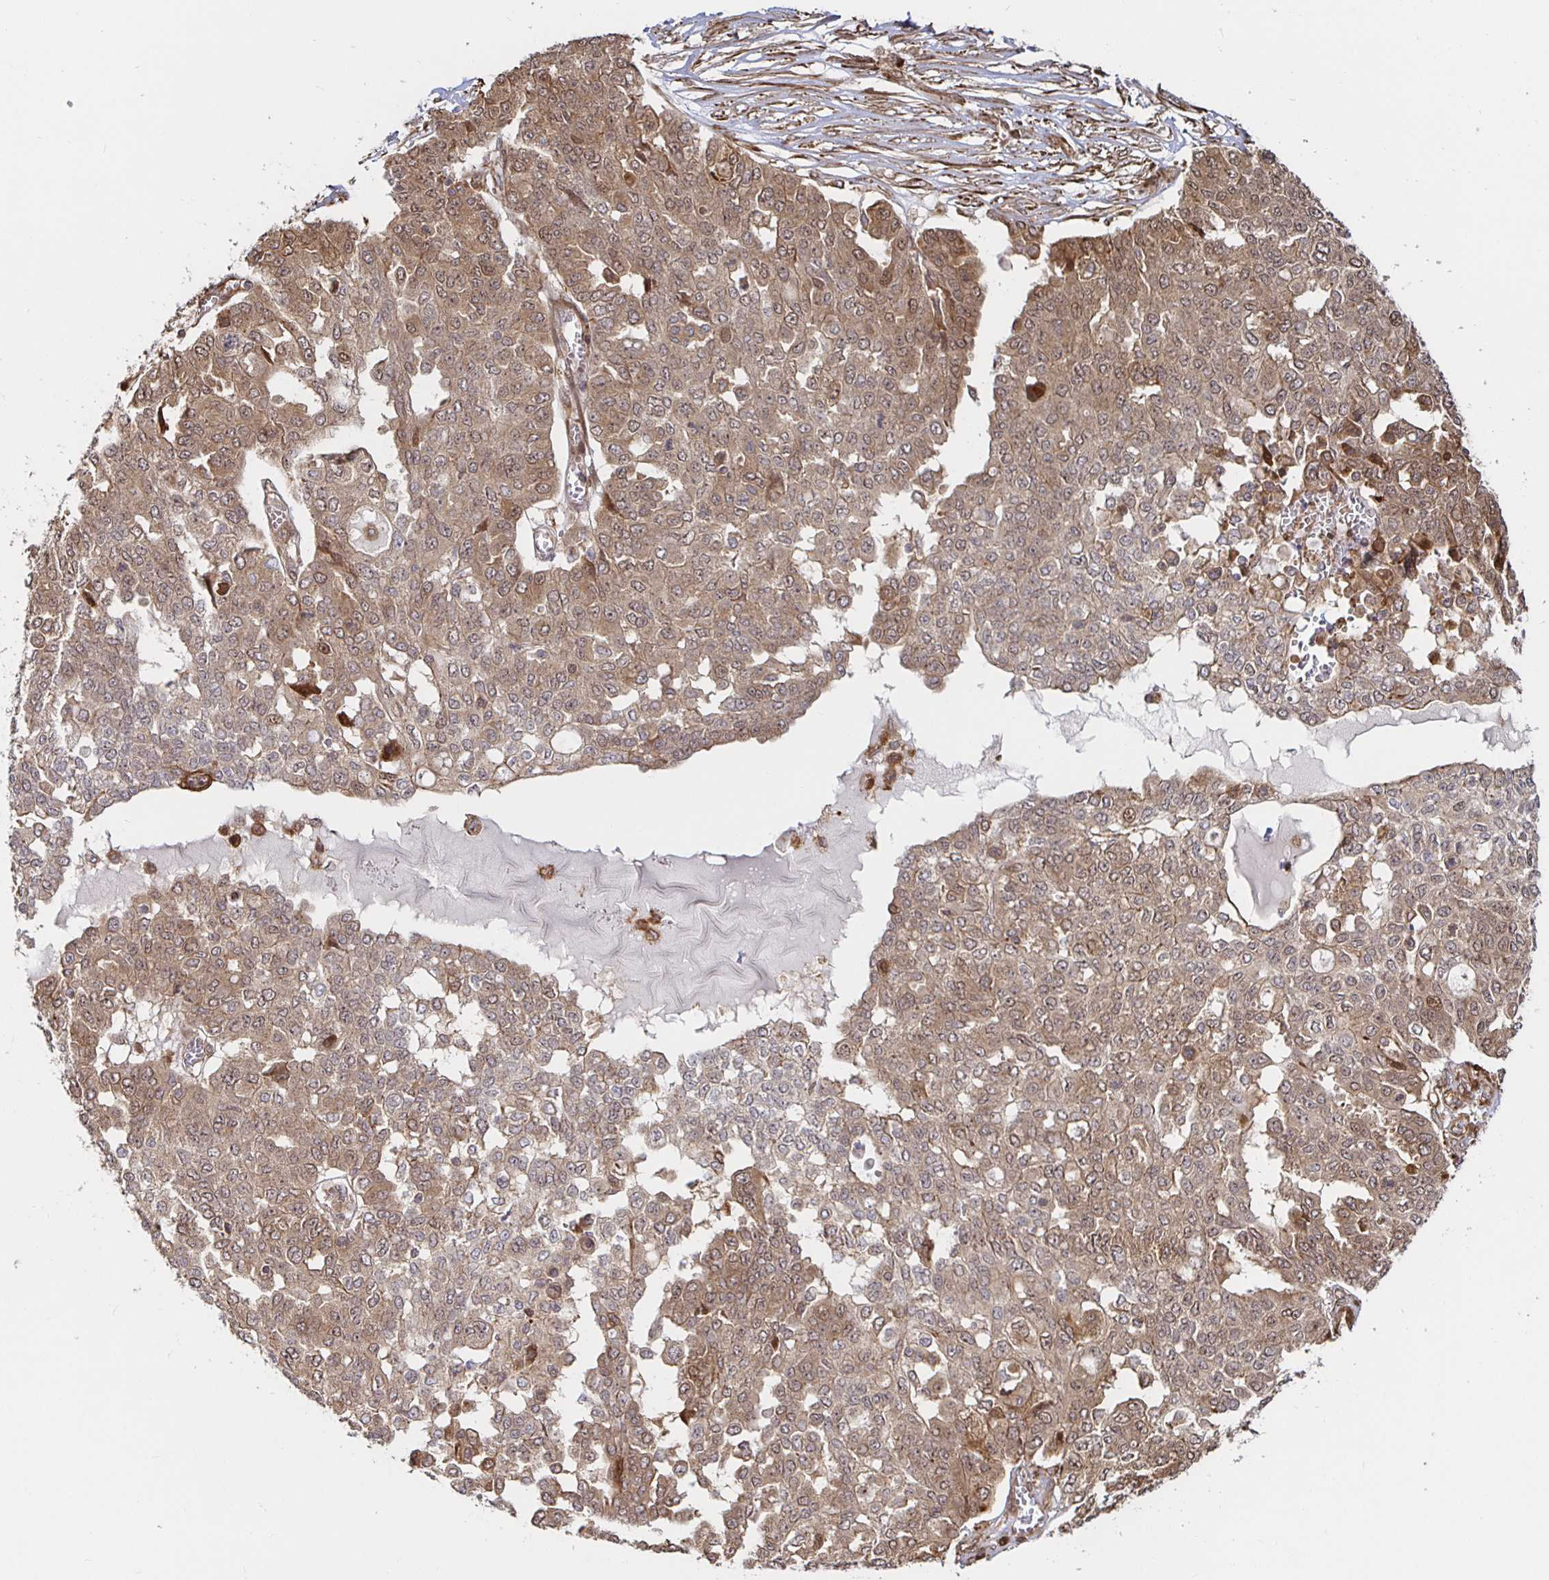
{"staining": {"intensity": "moderate", "quantity": ">75%", "location": "cytoplasmic/membranous,nuclear"}, "tissue": "ovarian cancer", "cell_type": "Tumor cells", "image_type": "cancer", "snomed": [{"axis": "morphology", "description": "Cystadenocarcinoma, serous, NOS"}, {"axis": "topography", "description": "Soft tissue"}, {"axis": "topography", "description": "Ovary"}], "caption": "Brown immunohistochemical staining in human ovarian cancer displays moderate cytoplasmic/membranous and nuclear positivity in approximately >75% of tumor cells.", "gene": "STRAP", "patient": {"sex": "female", "age": 57}}